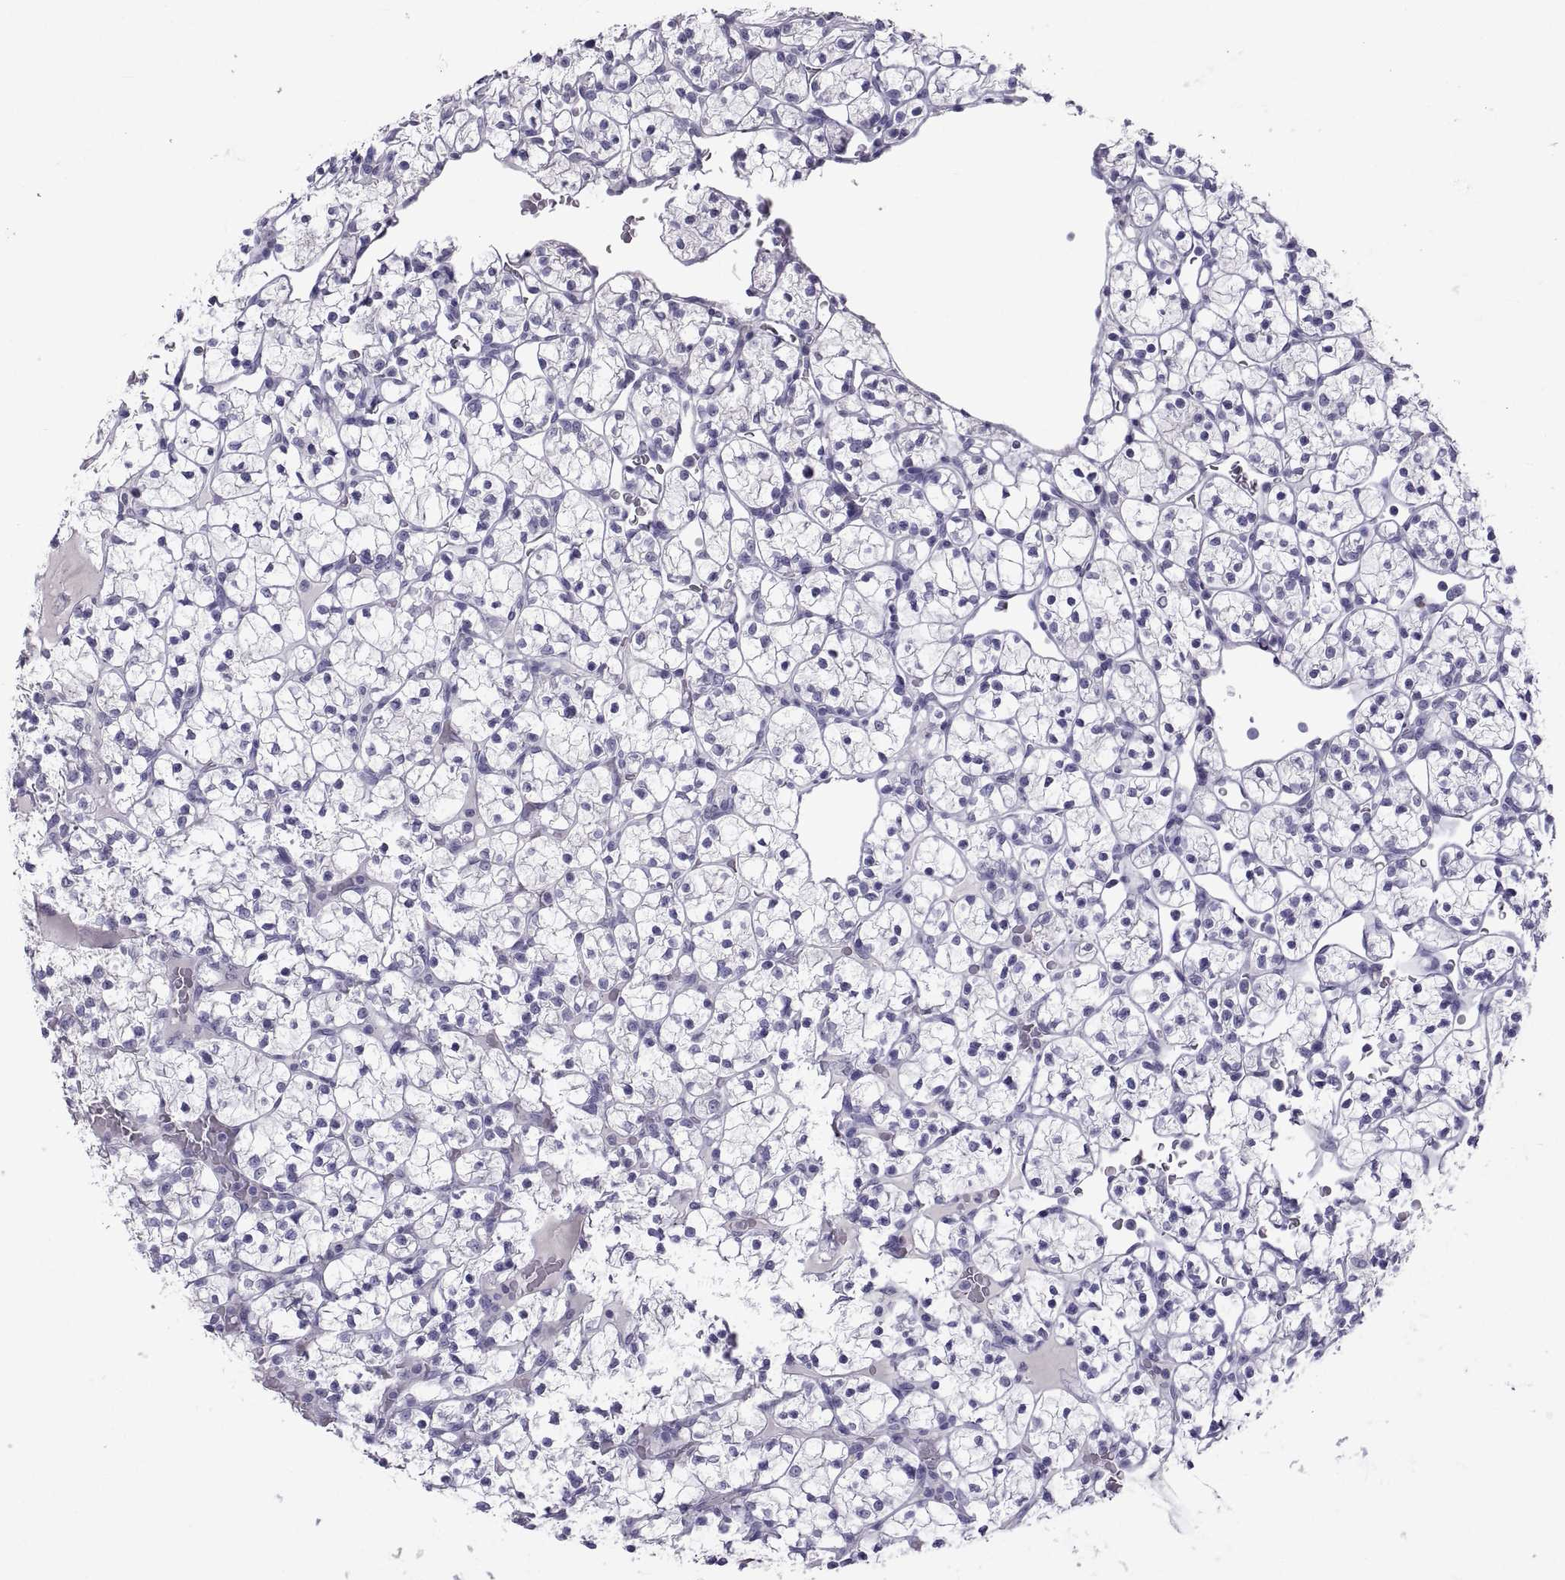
{"staining": {"intensity": "negative", "quantity": "none", "location": "none"}, "tissue": "renal cancer", "cell_type": "Tumor cells", "image_type": "cancer", "snomed": [{"axis": "morphology", "description": "Adenocarcinoma, NOS"}, {"axis": "topography", "description": "Kidney"}], "caption": "An IHC micrograph of renal adenocarcinoma is shown. There is no staining in tumor cells of renal adenocarcinoma.", "gene": "IGSF1", "patient": {"sex": "female", "age": 89}}